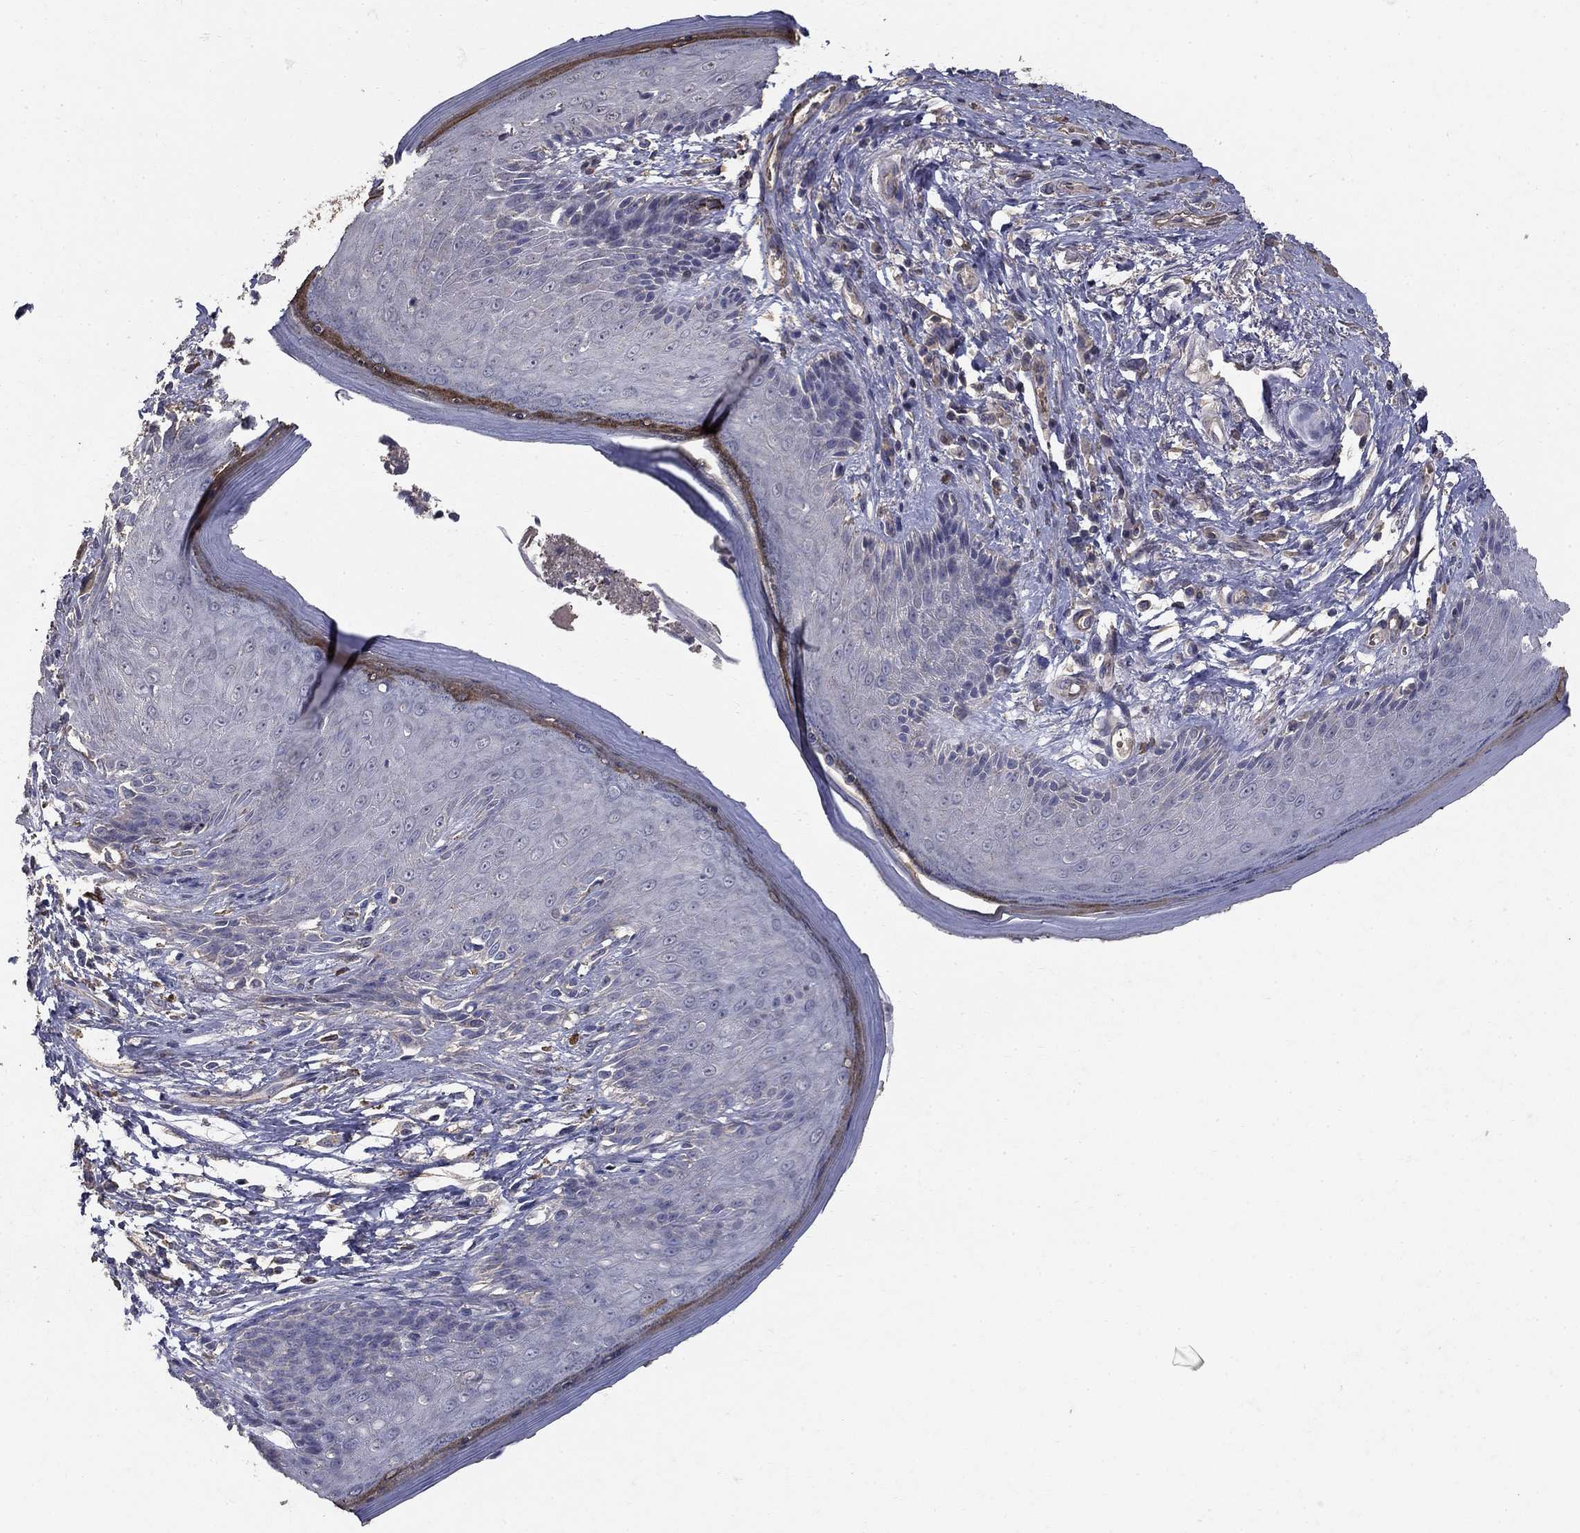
{"staining": {"intensity": "strong", "quantity": "<25%", "location": "cytoplasmic/membranous"}, "tissue": "skin", "cell_type": "Epidermal cells", "image_type": "normal", "snomed": [{"axis": "morphology", "description": "Normal tissue, NOS"}, {"axis": "morphology", "description": "Adenocarcinoma, NOS"}, {"axis": "topography", "description": "Rectum"}, {"axis": "topography", "description": "Anal"}], "caption": "Skin stained with a protein marker displays strong staining in epidermal cells.", "gene": "MPP2", "patient": {"sex": "female", "age": 68}}